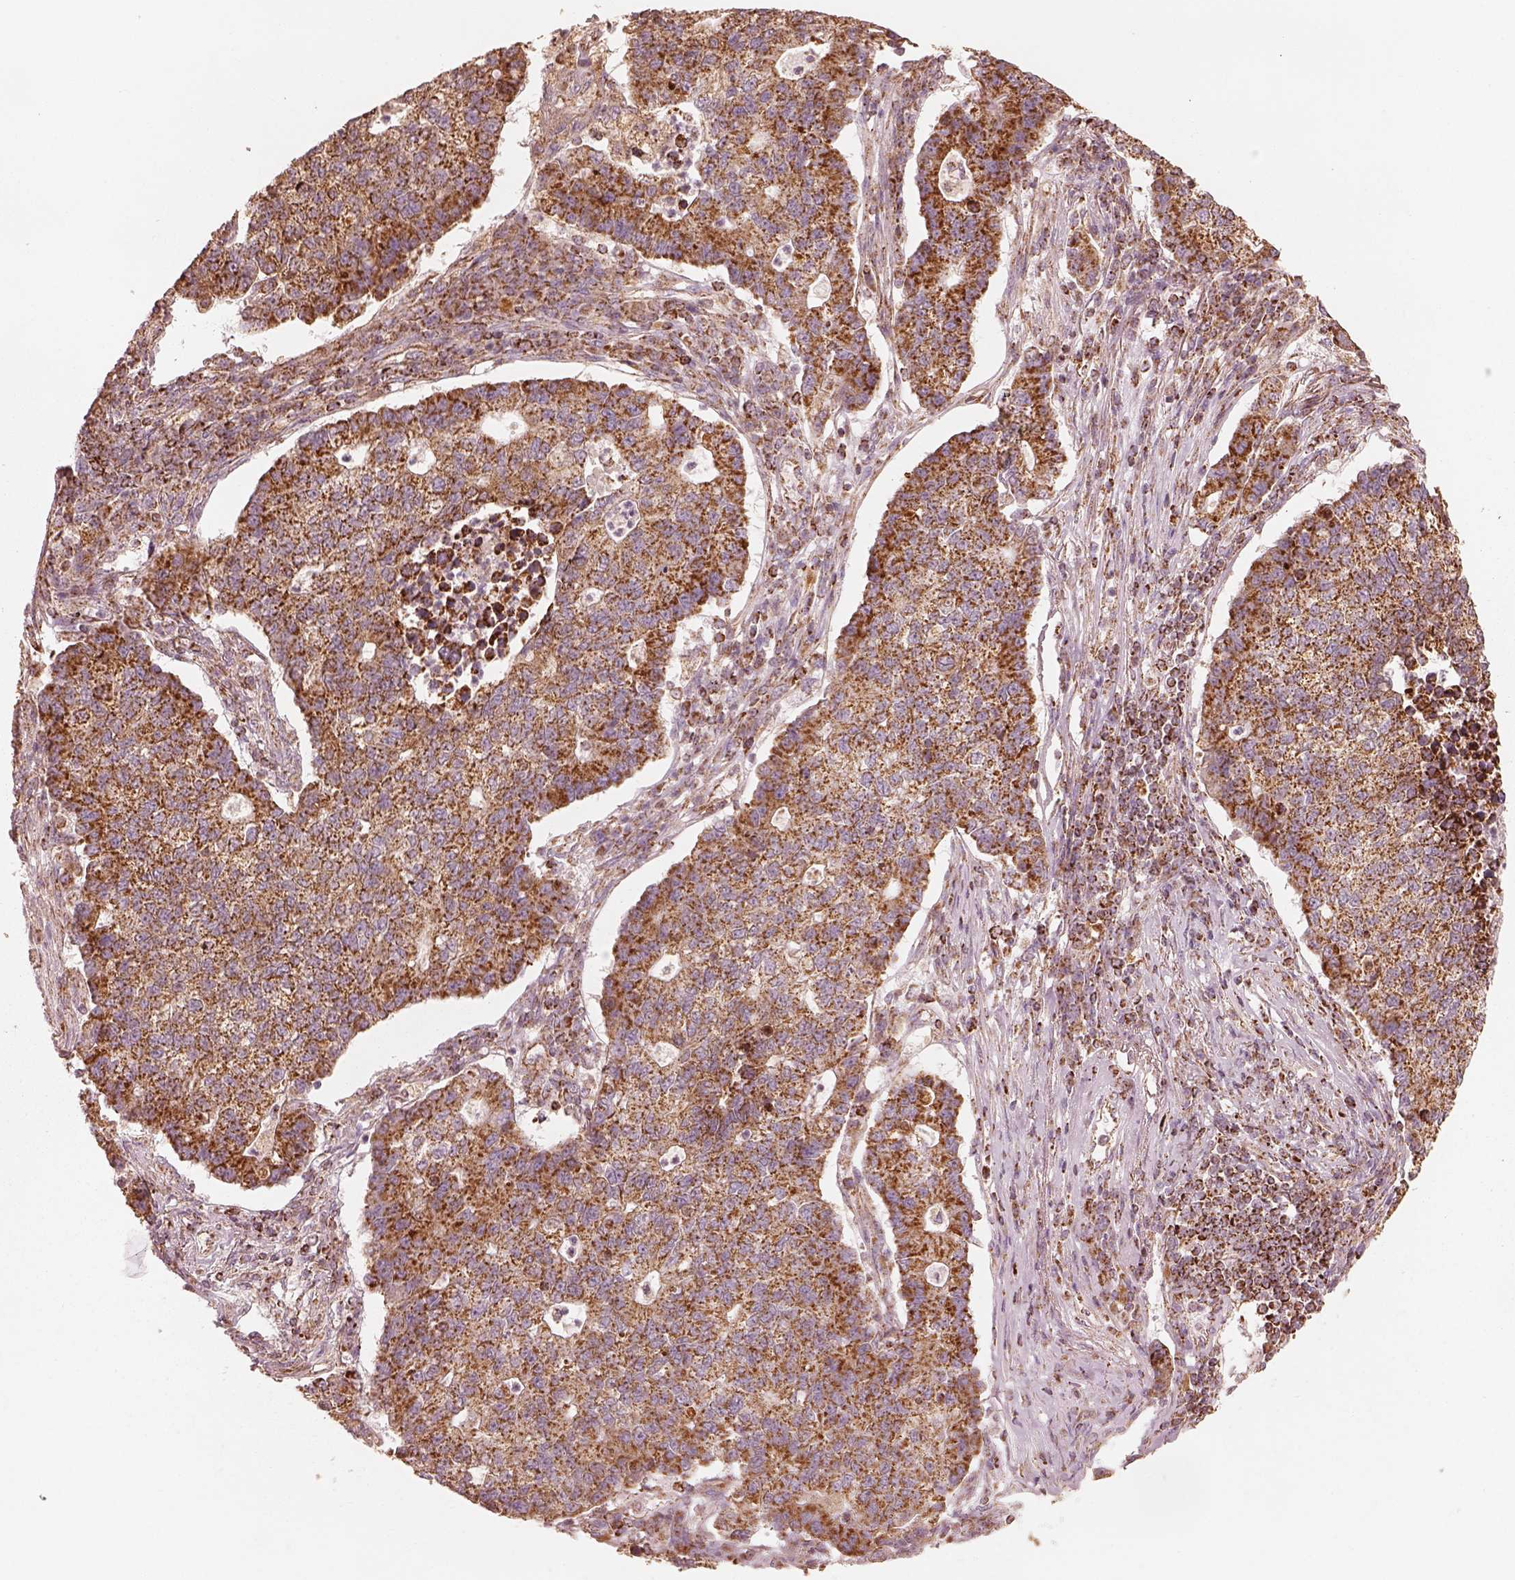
{"staining": {"intensity": "strong", "quantity": ">75%", "location": "cytoplasmic/membranous"}, "tissue": "lung cancer", "cell_type": "Tumor cells", "image_type": "cancer", "snomed": [{"axis": "morphology", "description": "Adenocarcinoma, NOS"}, {"axis": "topography", "description": "Lung"}], "caption": "A photomicrograph showing strong cytoplasmic/membranous expression in about >75% of tumor cells in adenocarcinoma (lung), as visualized by brown immunohistochemical staining.", "gene": "ENTPD6", "patient": {"sex": "male", "age": 57}}